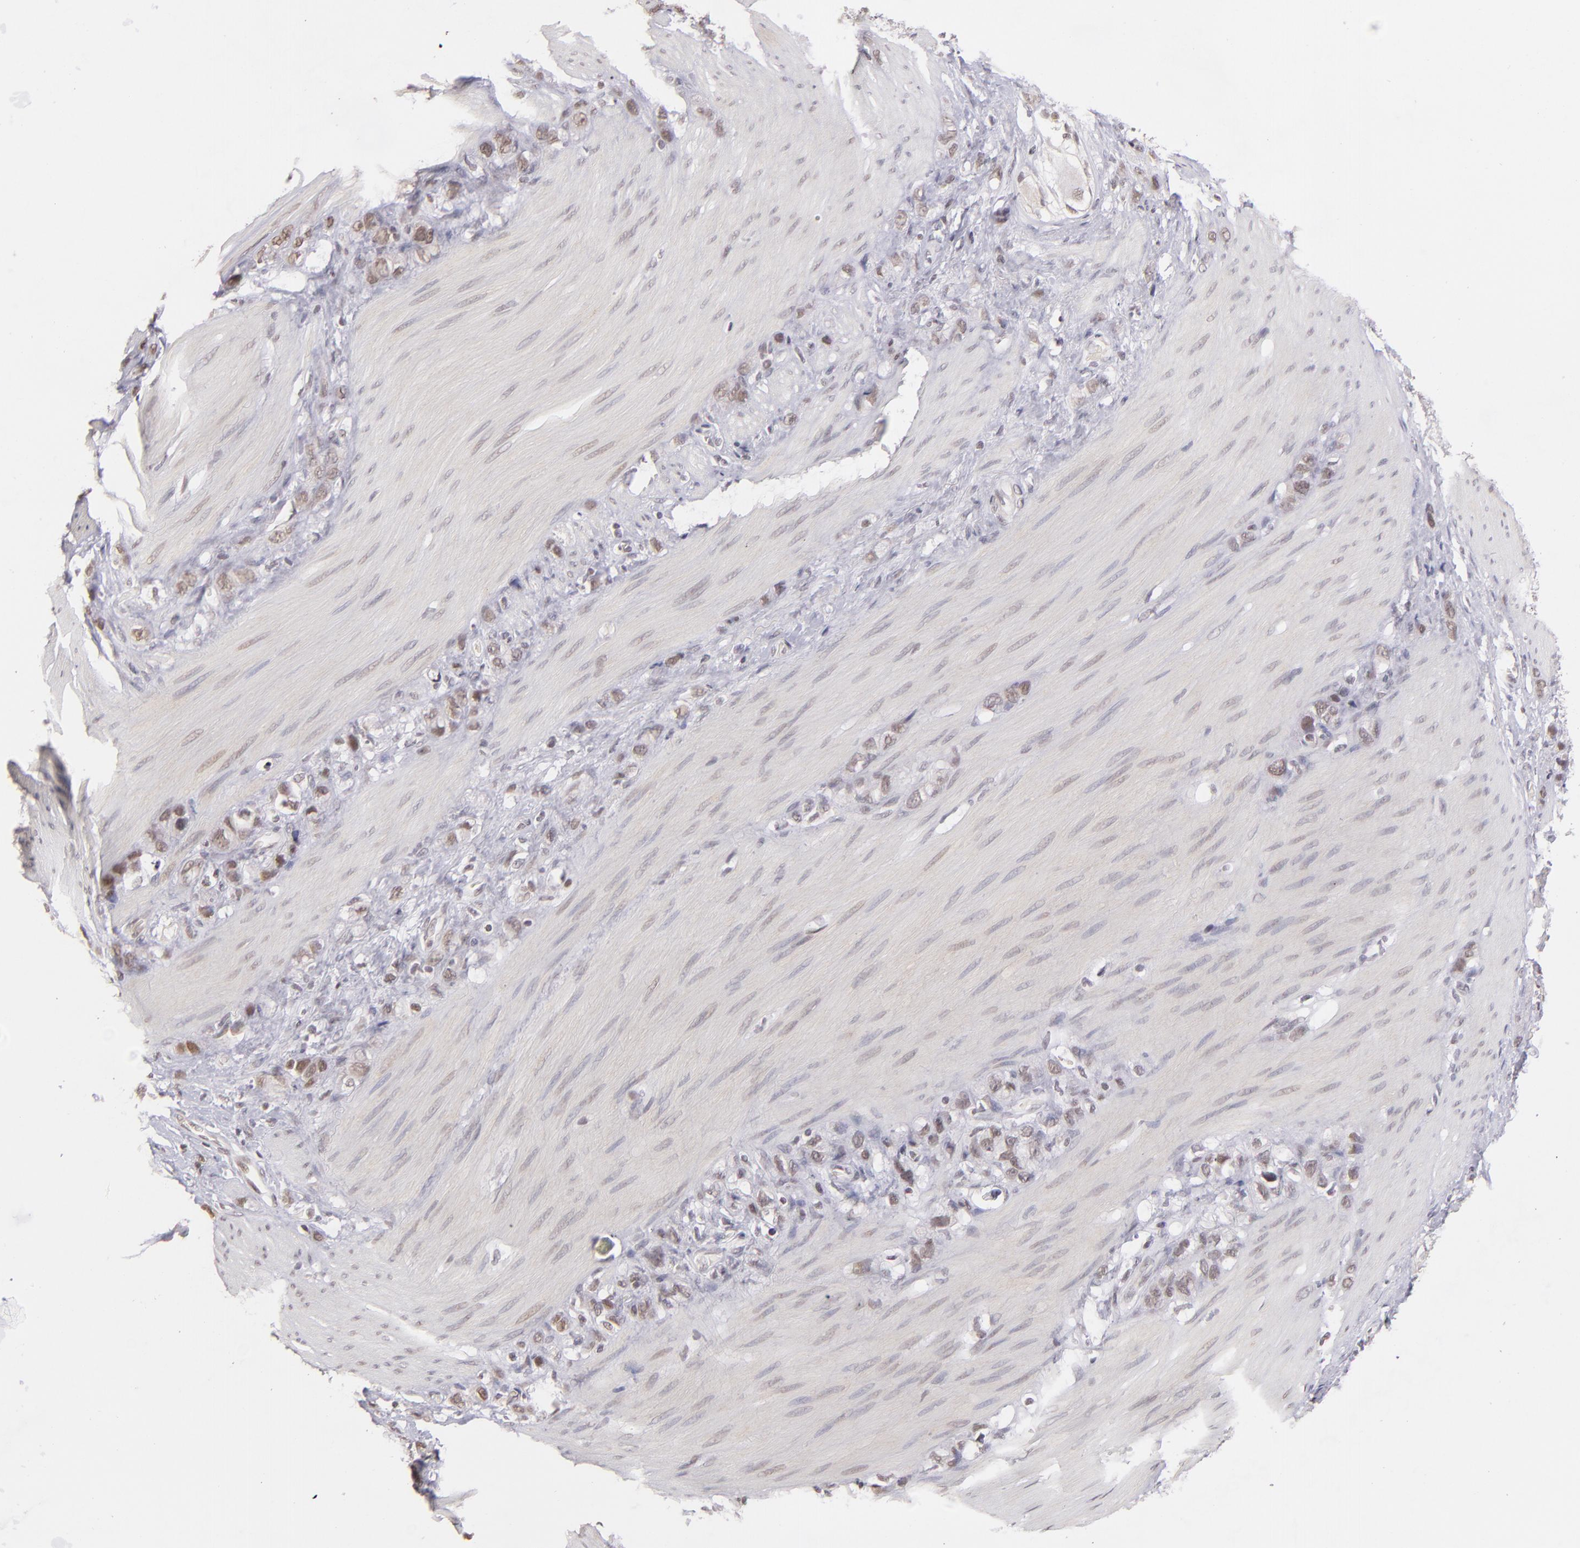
{"staining": {"intensity": "weak", "quantity": "<25%", "location": "nuclear"}, "tissue": "stomach cancer", "cell_type": "Tumor cells", "image_type": "cancer", "snomed": [{"axis": "morphology", "description": "Normal tissue, NOS"}, {"axis": "morphology", "description": "Adenocarcinoma, NOS"}, {"axis": "morphology", "description": "Adenocarcinoma, High grade"}, {"axis": "topography", "description": "Stomach, upper"}, {"axis": "topography", "description": "Stomach"}], "caption": "An IHC histopathology image of high-grade adenocarcinoma (stomach) is shown. There is no staining in tumor cells of high-grade adenocarcinoma (stomach).", "gene": "RARB", "patient": {"sex": "female", "age": 65}}